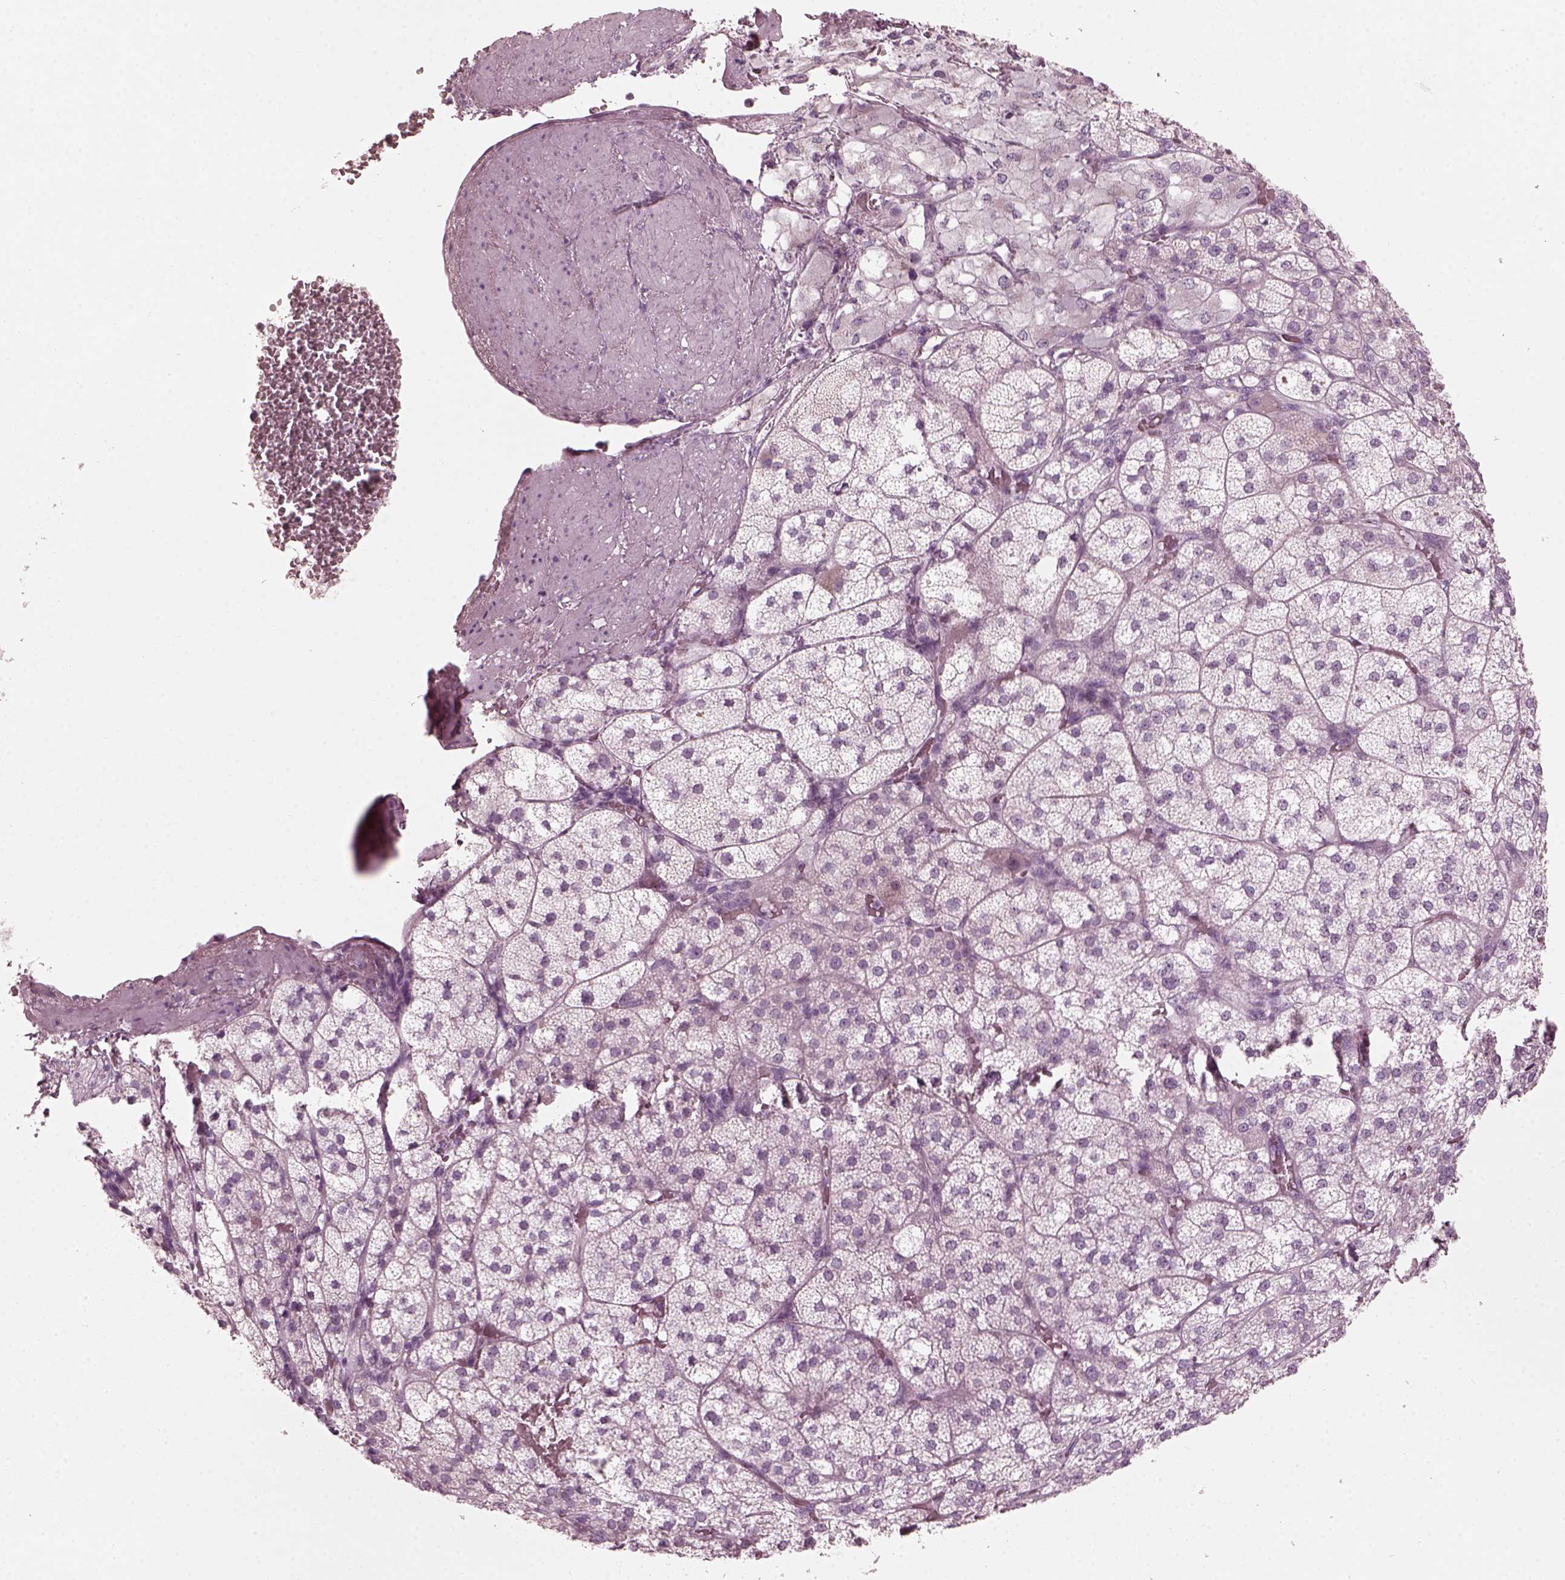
{"staining": {"intensity": "negative", "quantity": "none", "location": "none"}, "tissue": "adrenal gland", "cell_type": "Glandular cells", "image_type": "normal", "snomed": [{"axis": "morphology", "description": "Normal tissue, NOS"}, {"axis": "topography", "description": "Adrenal gland"}], "caption": "This photomicrograph is of benign adrenal gland stained with immunohistochemistry to label a protein in brown with the nuclei are counter-stained blue. There is no positivity in glandular cells. Brightfield microscopy of immunohistochemistry (IHC) stained with DAB (brown) and hematoxylin (blue), captured at high magnification.", "gene": "SAXO2", "patient": {"sex": "female", "age": 60}}